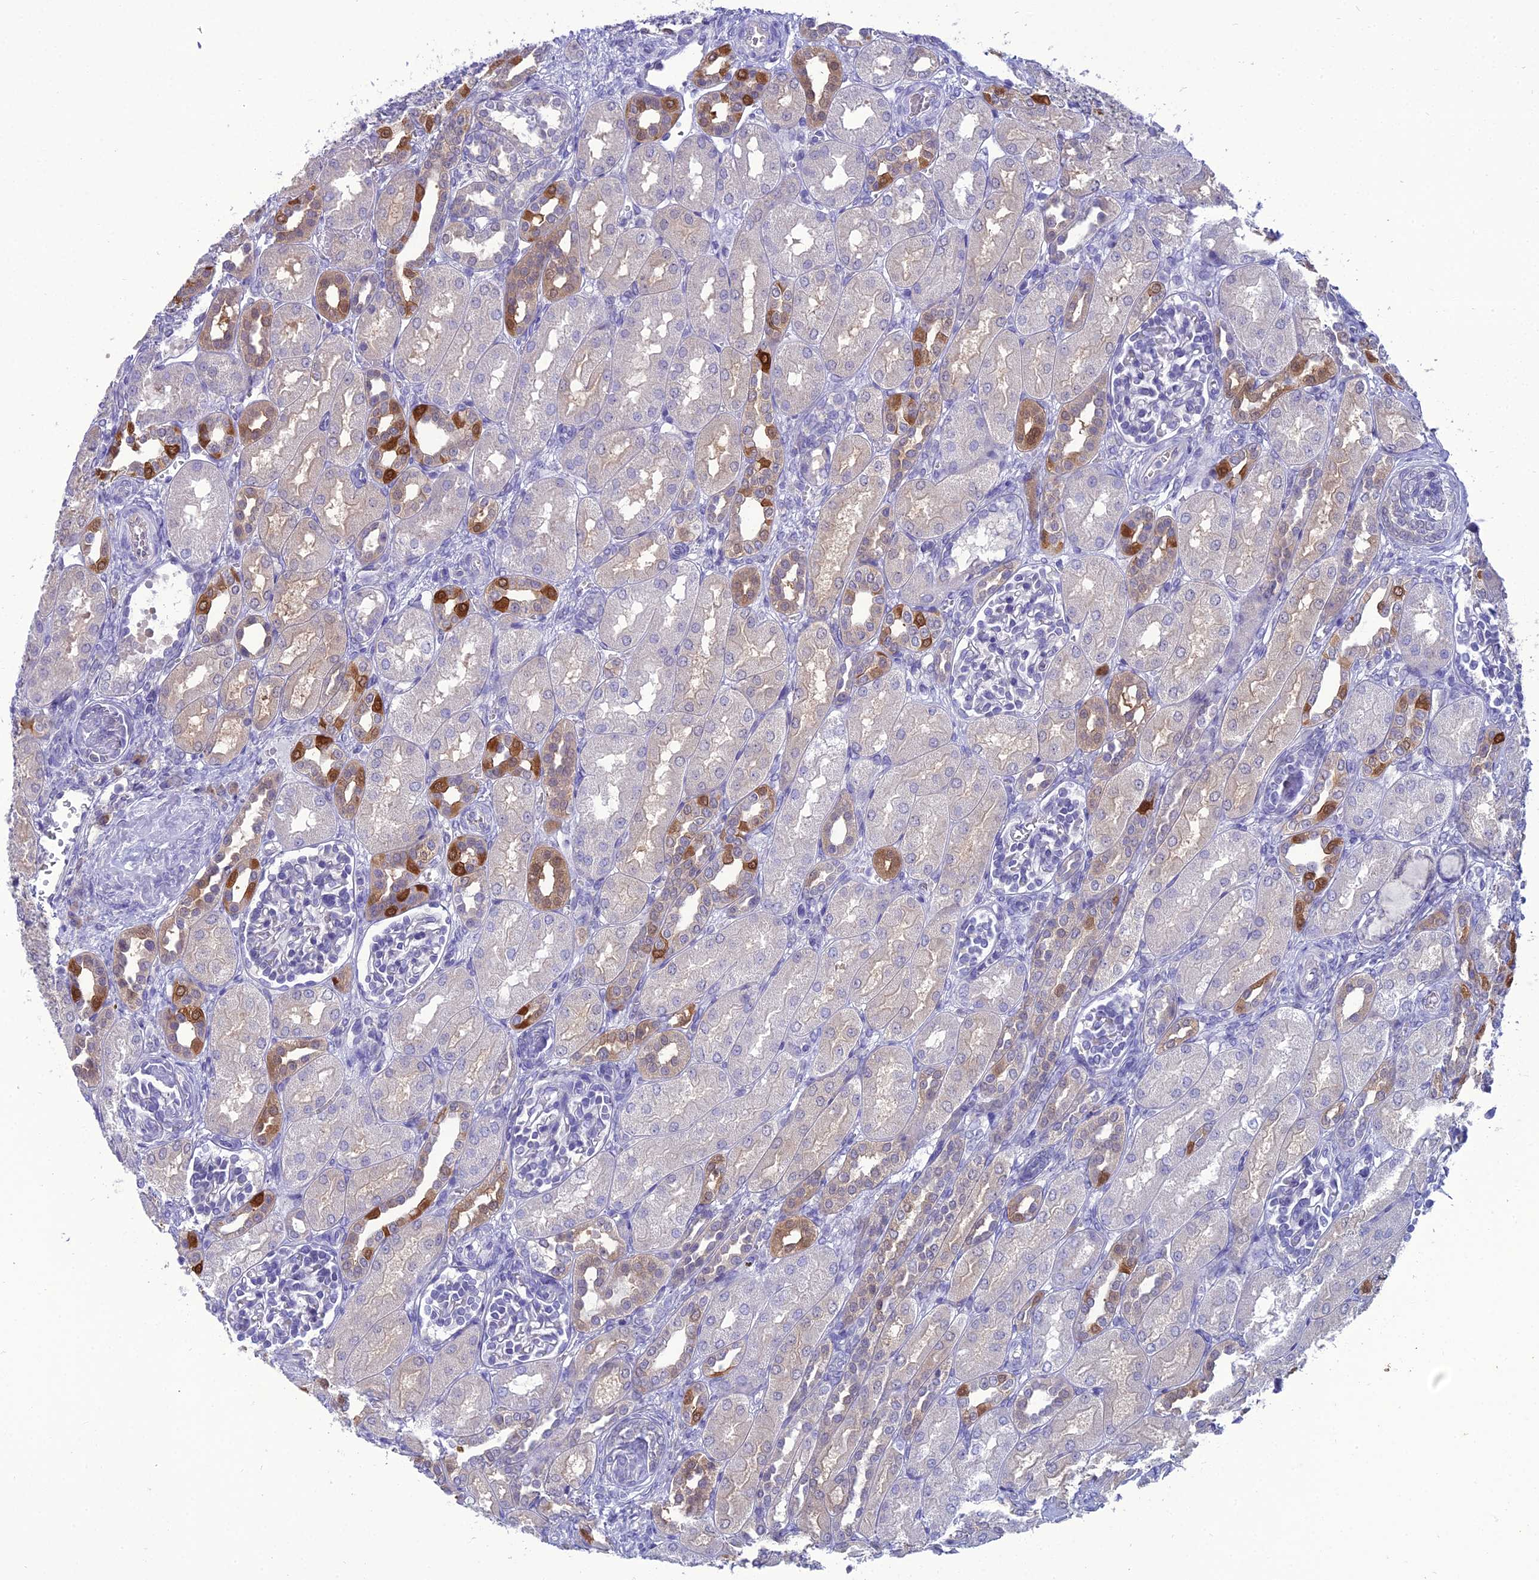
{"staining": {"intensity": "negative", "quantity": "none", "location": "none"}, "tissue": "kidney", "cell_type": "Cells in glomeruli", "image_type": "normal", "snomed": [{"axis": "morphology", "description": "Normal tissue, NOS"}, {"axis": "morphology", "description": "Neoplasm, malignant, NOS"}, {"axis": "topography", "description": "Kidney"}], "caption": "The image reveals no significant staining in cells in glomeruli of kidney.", "gene": "GNPNAT1", "patient": {"sex": "female", "age": 1}}